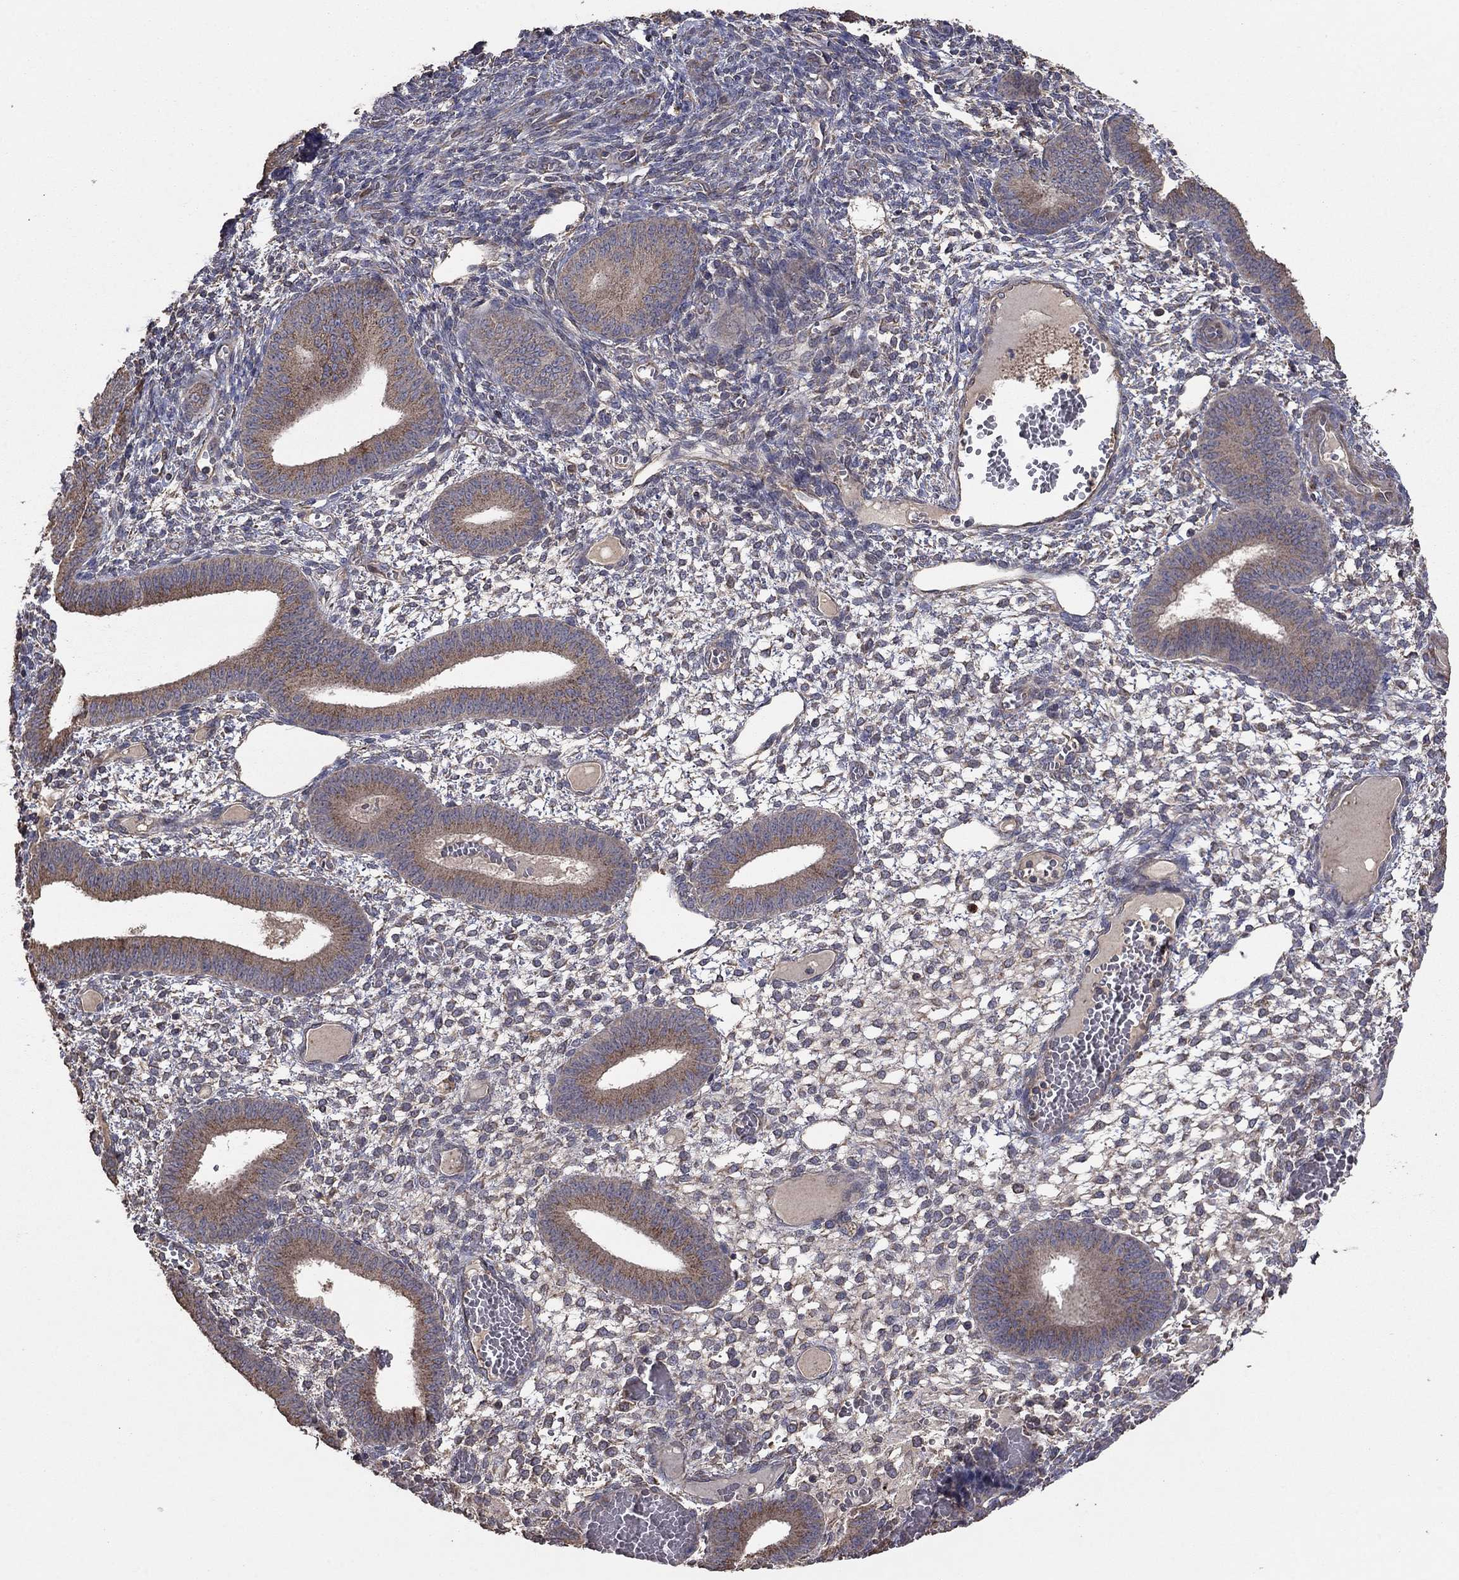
{"staining": {"intensity": "negative", "quantity": "none", "location": "none"}, "tissue": "endometrium", "cell_type": "Cells in endometrial stroma", "image_type": "normal", "snomed": [{"axis": "morphology", "description": "Normal tissue, NOS"}, {"axis": "topography", "description": "Endometrium"}], "caption": "This photomicrograph is of unremarkable endometrium stained with immunohistochemistry (IHC) to label a protein in brown with the nuclei are counter-stained blue. There is no expression in cells in endometrial stroma. Brightfield microscopy of IHC stained with DAB (brown) and hematoxylin (blue), captured at high magnification.", "gene": "FLT4", "patient": {"sex": "female", "age": 42}}